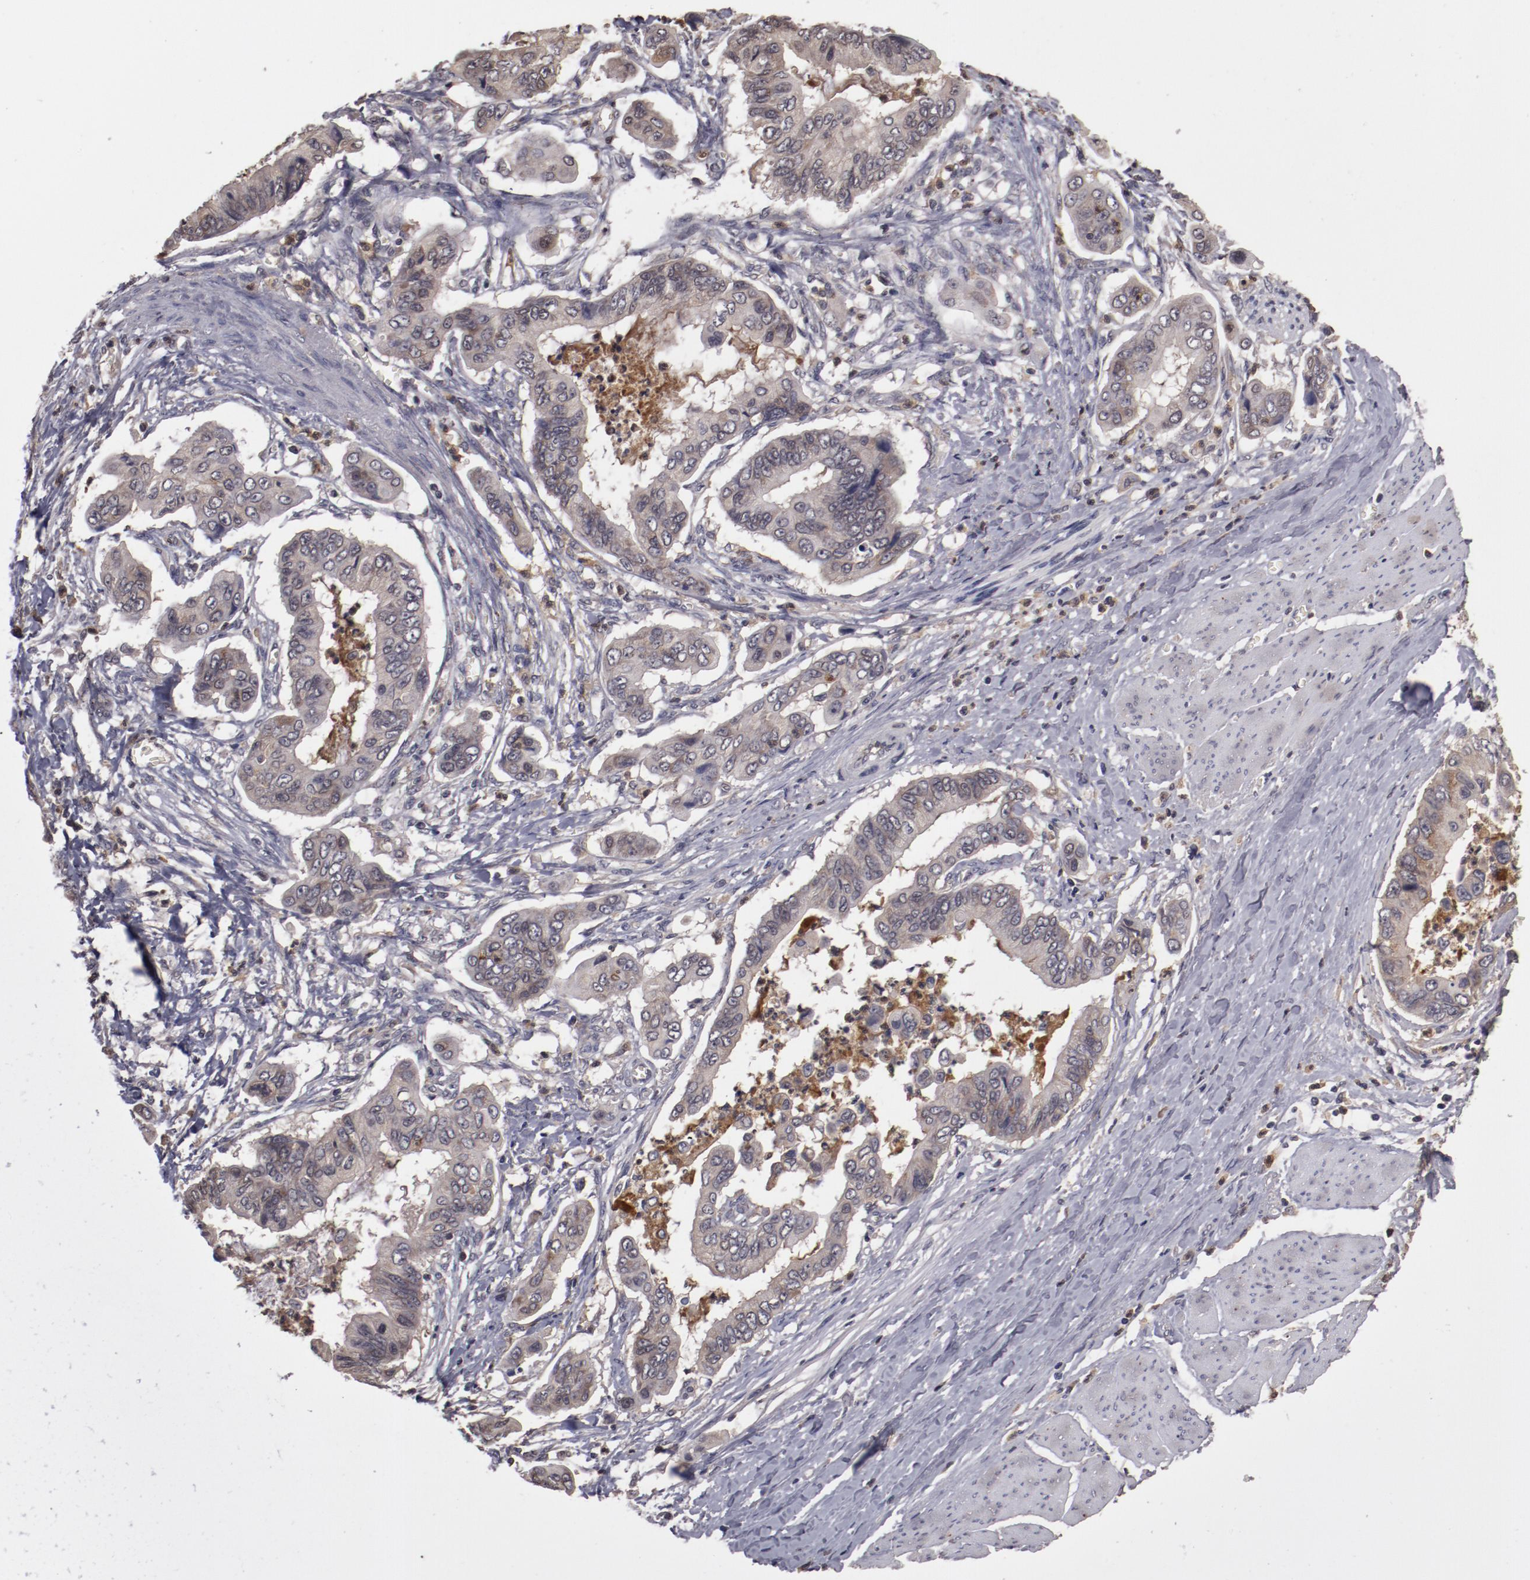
{"staining": {"intensity": "weak", "quantity": "25%-75%", "location": "cytoplasmic/membranous"}, "tissue": "stomach cancer", "cell_type": "Tumor cells", "image_type": "cancer", "snomed": [{"axis": "morphology", "description": "Adenocarcinoma, NOS"}, {"axis": "topography", "description": "Stomach, upper"}], "caption": "High-power microscopy captured an IHC image of stomach cancer, revealing weak cytoplasmic/membranous positivity in about 25%-75% of tumor cells. The protein of interest is stained brown, and the nuclei are stained in blue (DAB IHC with brightfield microscopy, high magnification).", "gene": "CP", "patient": {"sex": "male", "age": 80}}